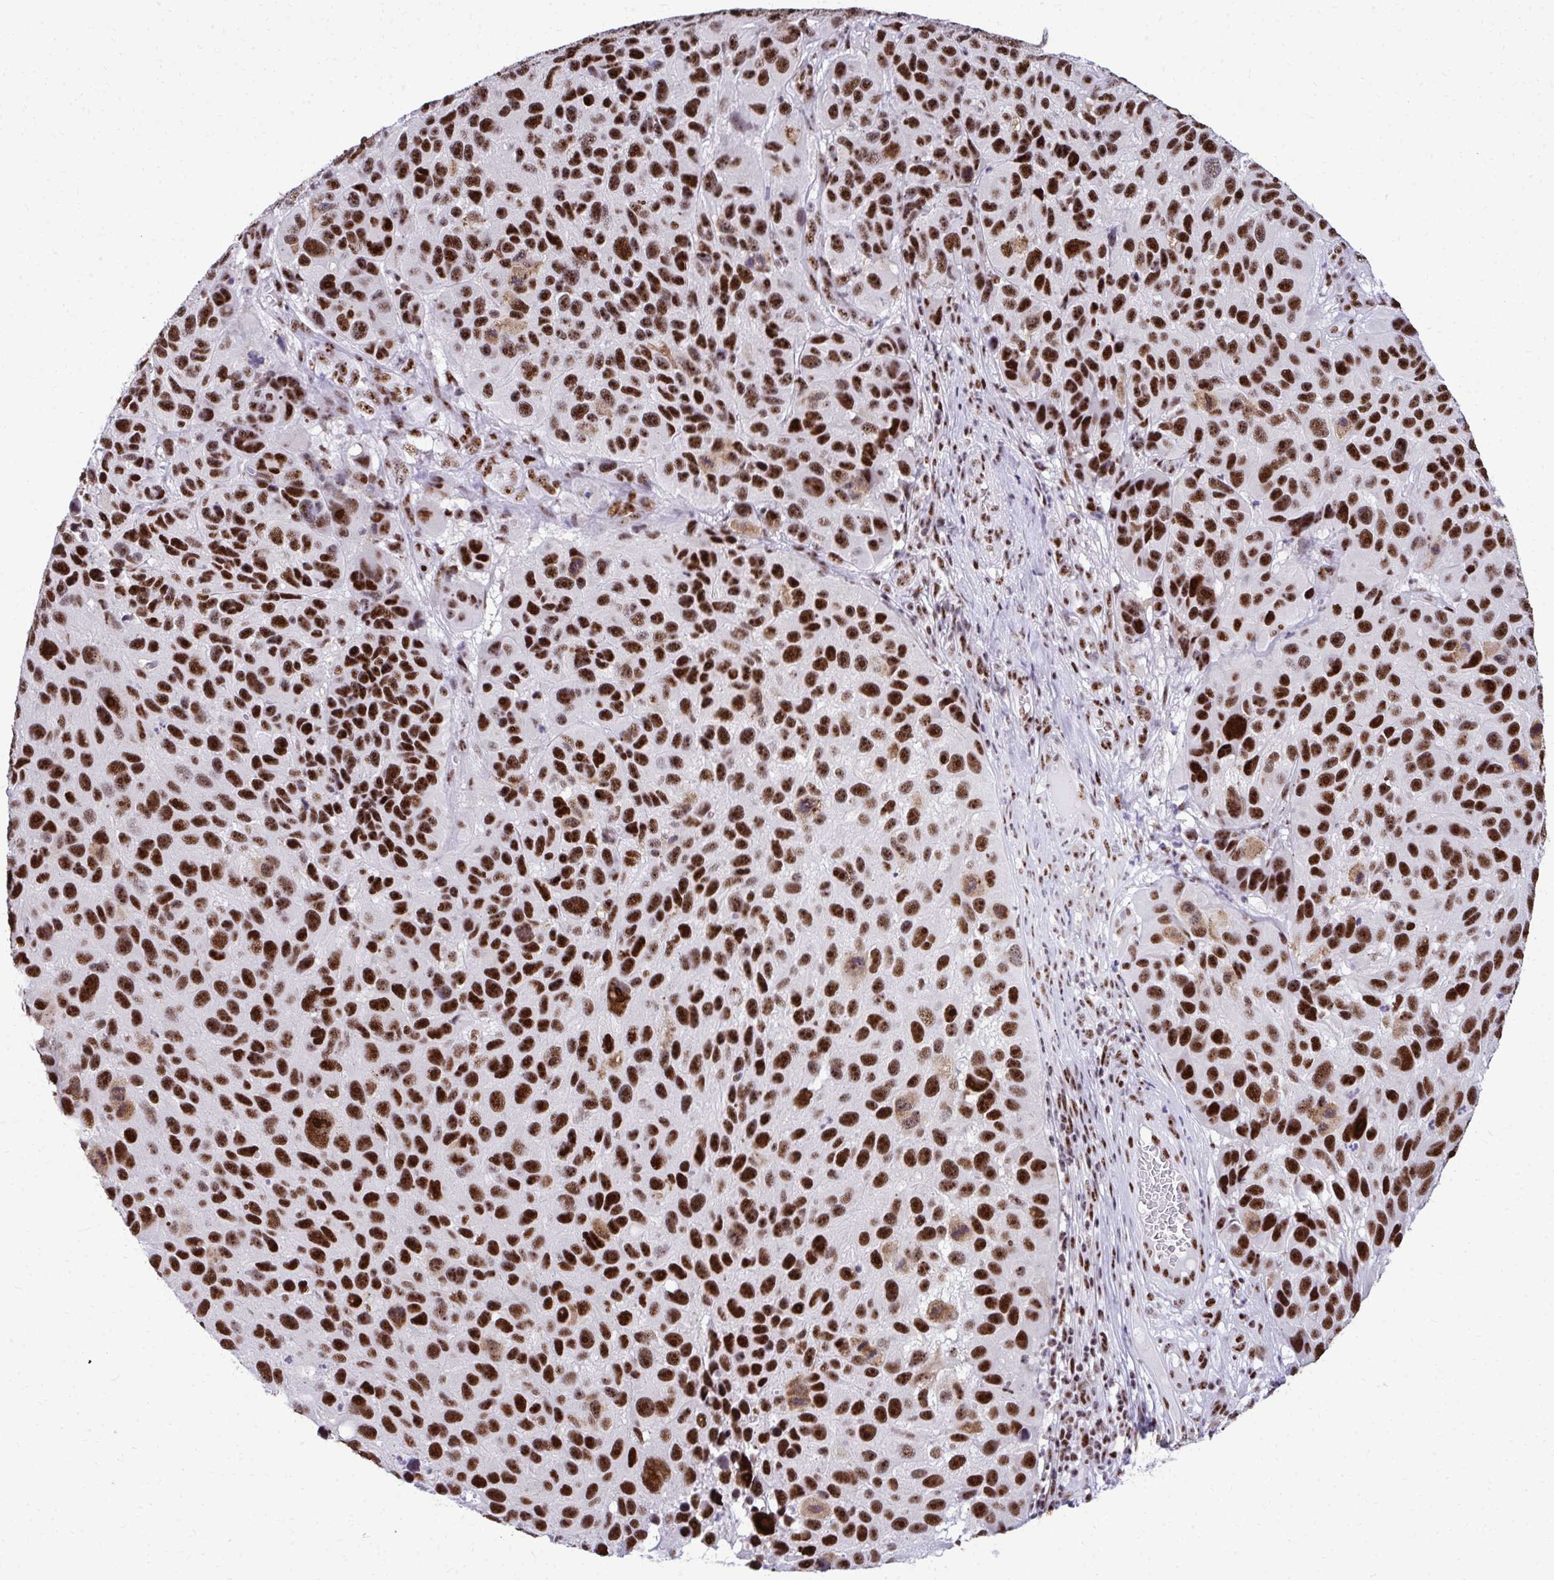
{"staining": {"intensity": "strong", "quantity": ">75%", "location": "nuclear"}, "tissue": "melanoma", "cell_type": "Tumor cells", "image_type": "cancer", "snomed": [{"axis": "morphology", "description": "Malignant melanoma, NOS"}, {"axis": "topography", "description": "Skin"}], "caption": "A histopathology image of human melanoma stained for a protein exhibits strong nuclear brown staining in tumor cells.", "gene": "PELP1", "patient": {"sex": "male", "age": 53}}